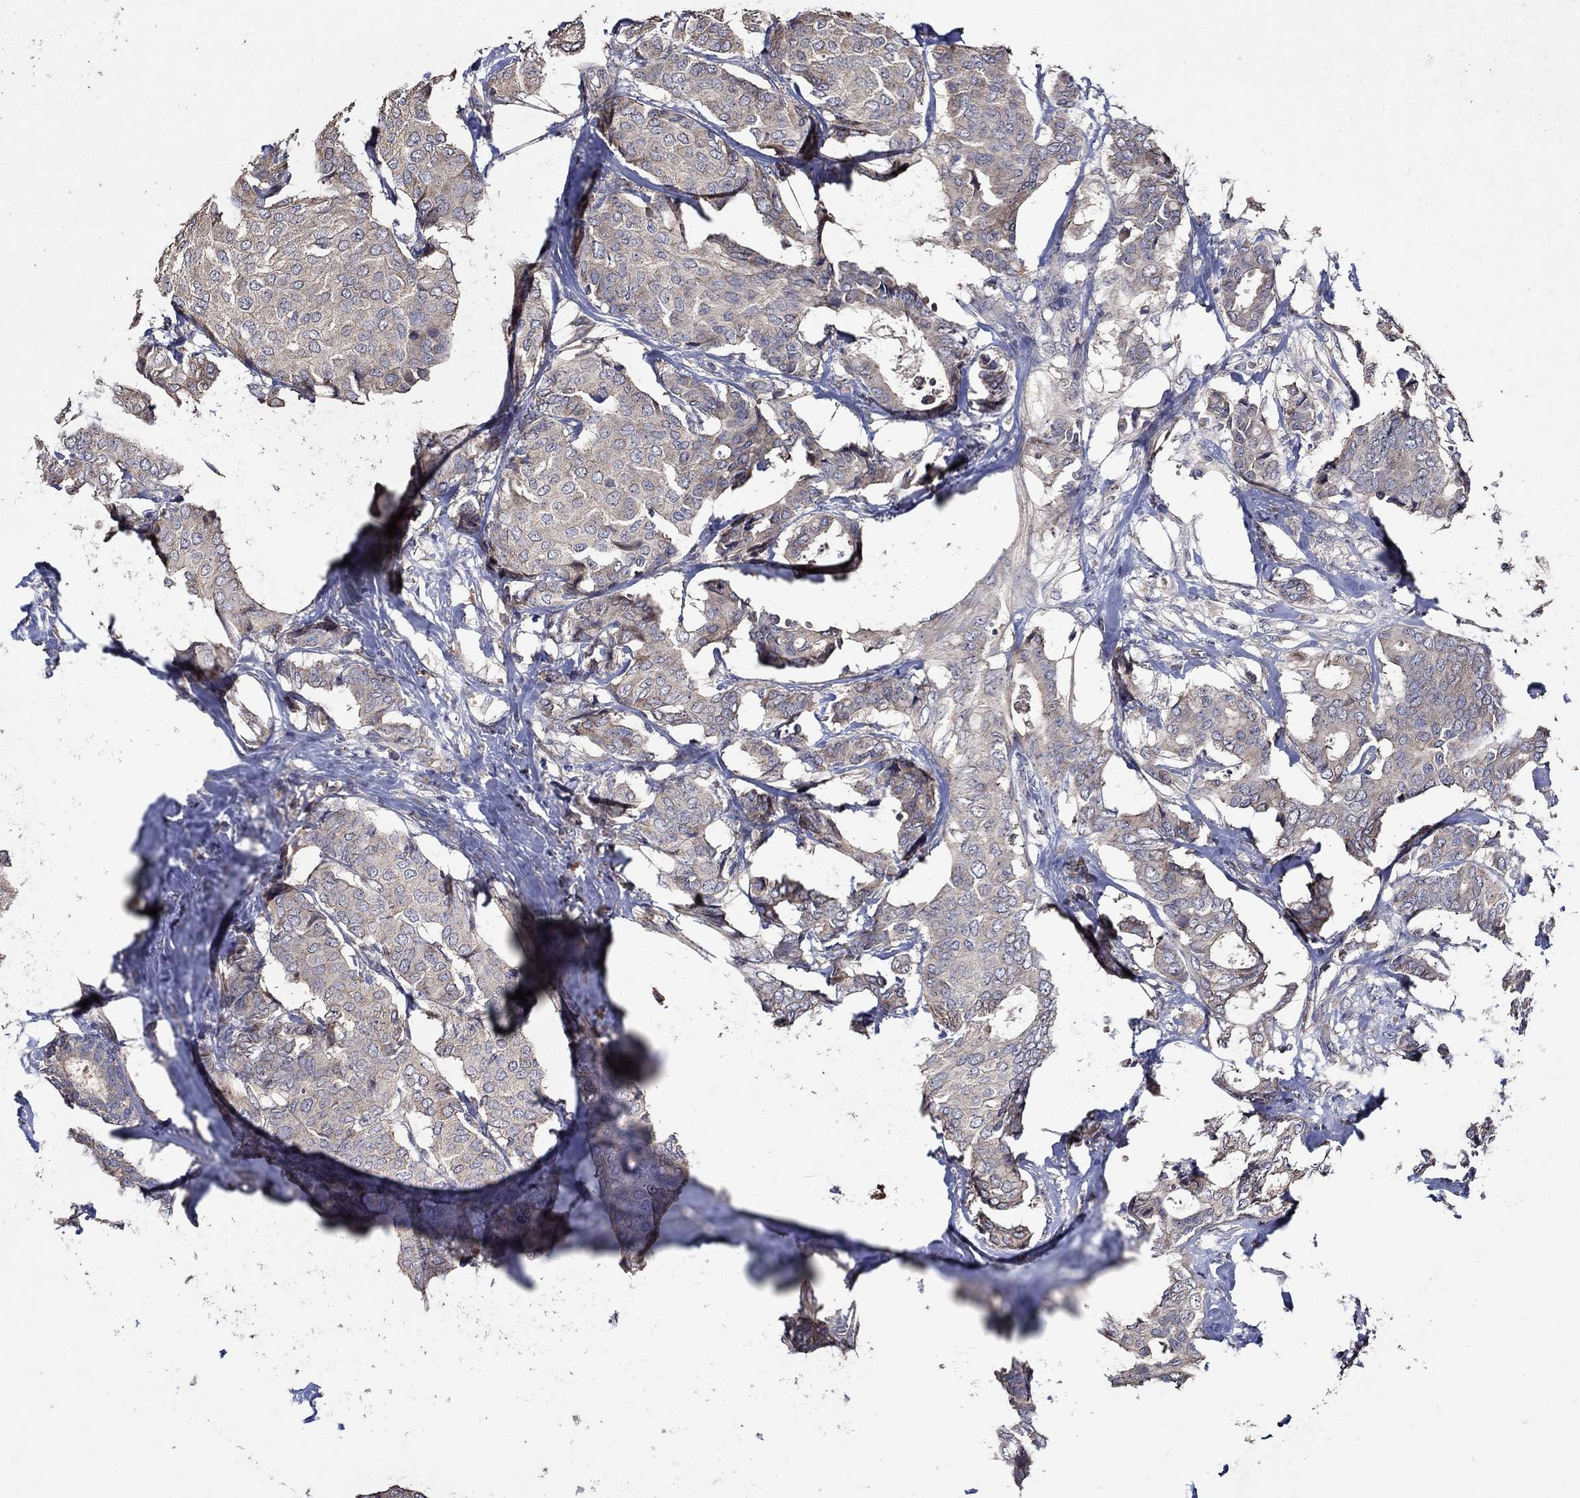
{"staining": {"intensity": "weak", "quantity": "<25%", "location": "cytoplasmic/membranous"}, "tissue": "breast cancer", "cell_type": "Tumor cells", "image_type": "cancer", "snomed": [{"axis": "morphology", "description": "Duct carcinoma"}, {"axis": "topography", "description": "Breast"}], "caption": "IHC of breast cancer shows no staining in tumor cells. Nuclei are stained in blue.", "gene": "HAP1", "patient": {"sex": "female", "age": 75}}